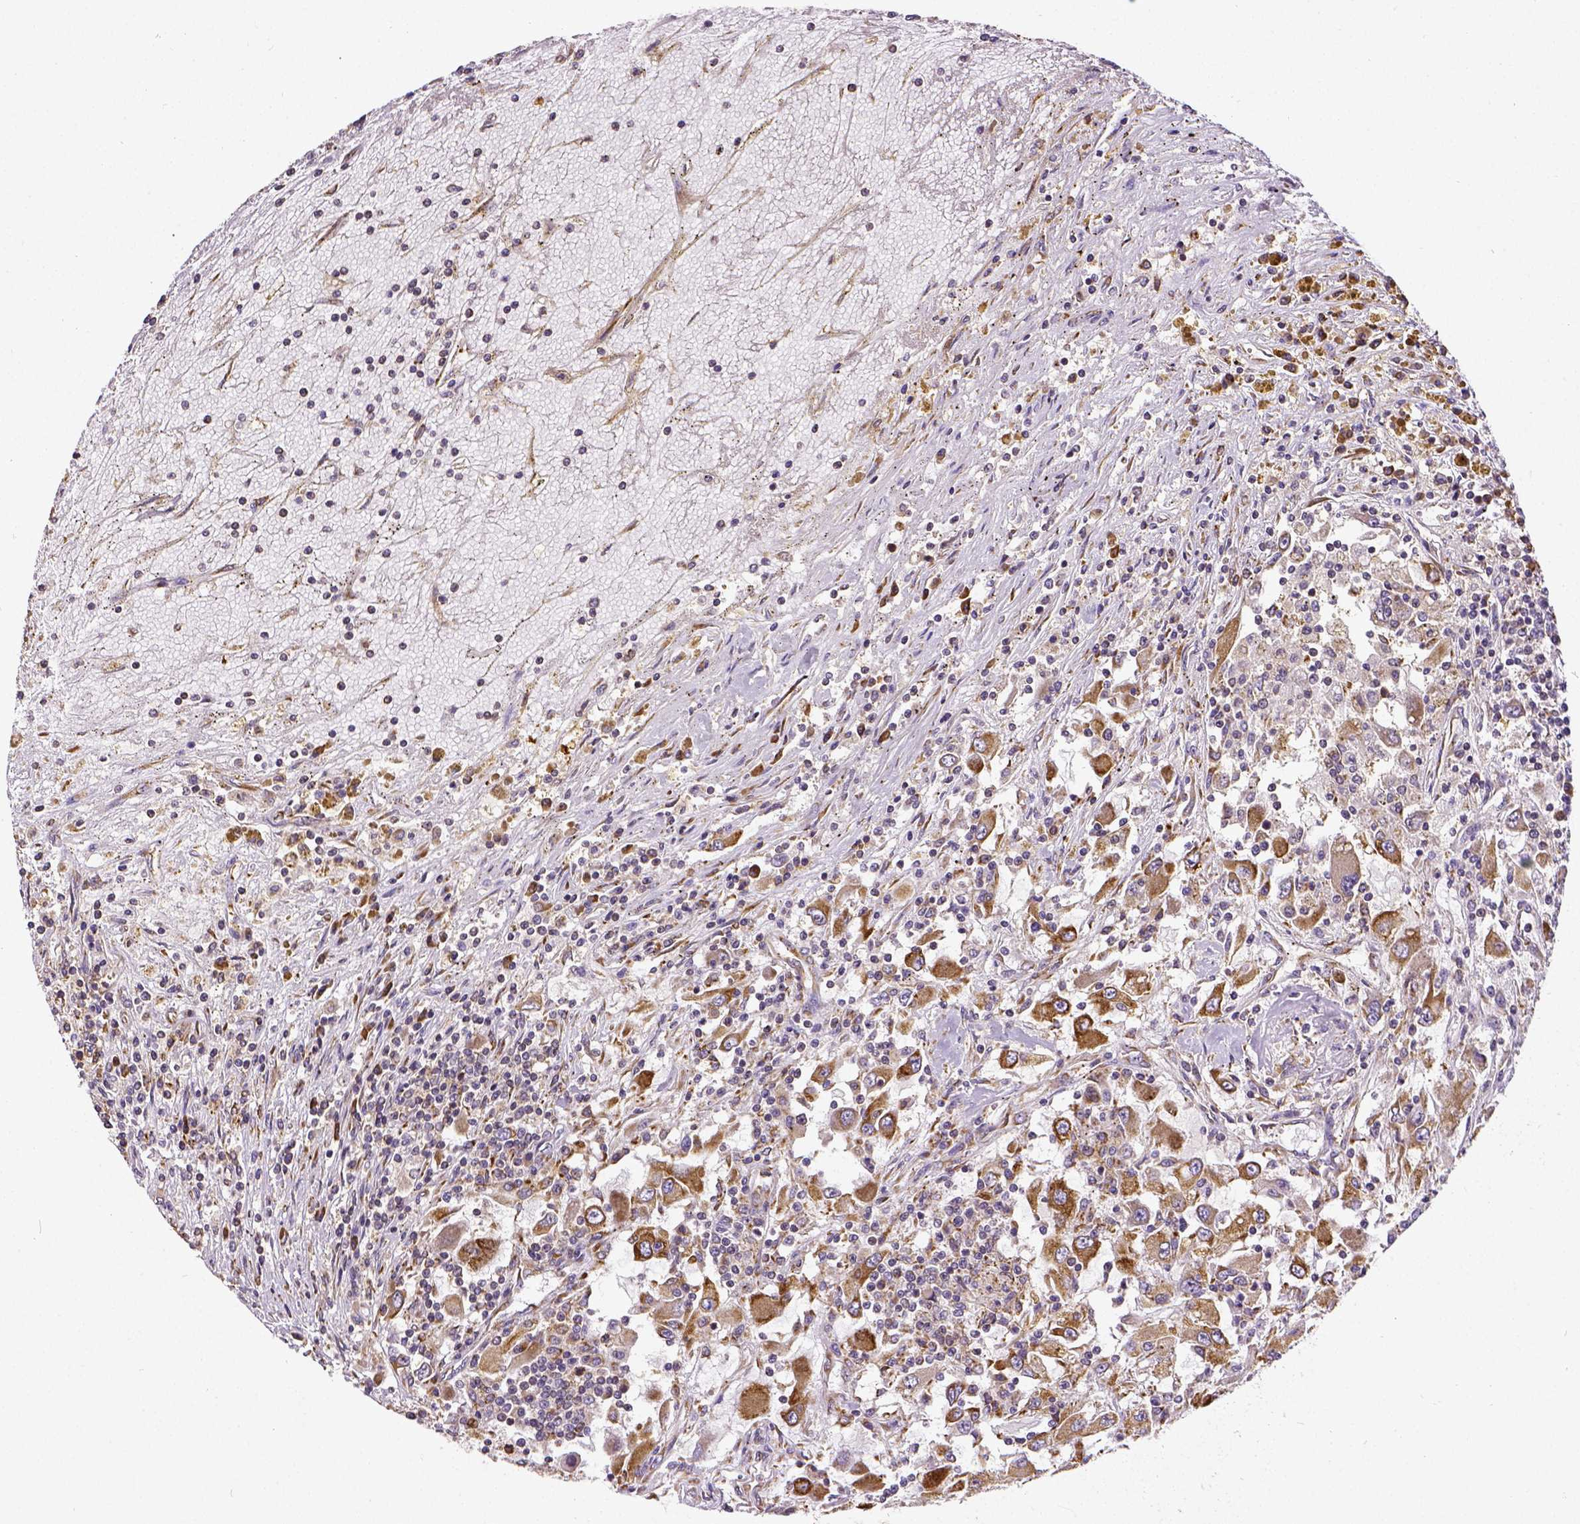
{"staining": {"intensity": "moderate", "quantity": ">75%", "location": "cytoplasmic/membranous"}, "tissue": "renal cancer", "cell_type": "Tumor cells", "image_type": "cancer", "snomed": [{"axis": "morphology", "description": "Adenocarcinoma, NOS"}, {"axis": "topography", "description": "Kidney"}], "caption": "Tumor cells demonstrate medium levels of moderate cytoplasmic/membranous positivity in about >75% of cells in renal cancer.", "gene": "MTDH", "patient": {"sex": "female", "age": 67}}